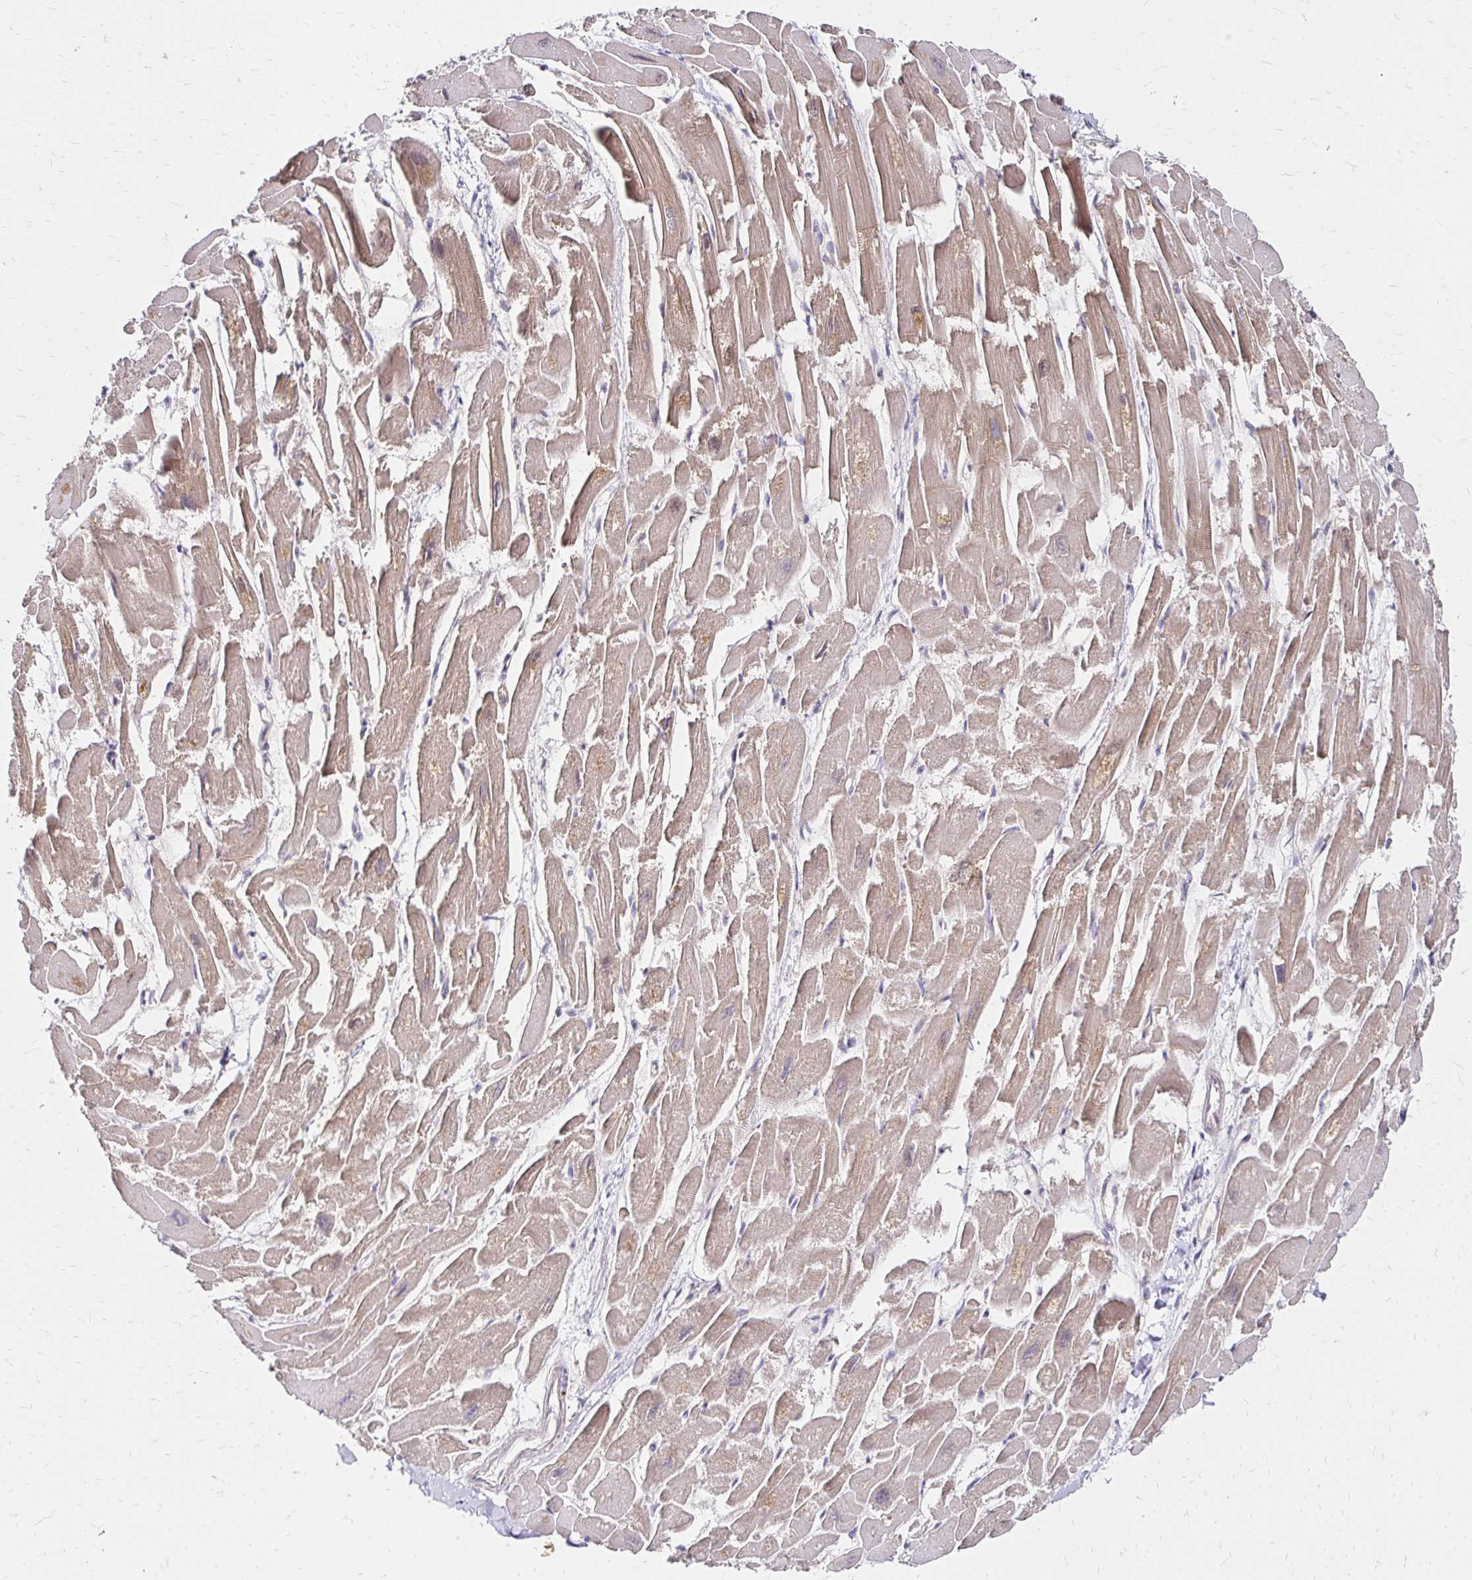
{"staining": {"intensity": "moderate", "quantity": ">75%", "location": "cytoplasmic/membranous"}, "tissue": "heart muscle", "cell_type": "Cardiomyocytes", "image_type": "normal", "snomed": [{"axis": "morphology", "description": "Normal tissue, NOS"}, {"axis": "topography", "description": "Heart"}], "caption": "The photomicrograph demonstrates a brown stain indicating the presence of a protein in the cytoplasmic/membranous of cardiomyocytes in heart muscle. (Brightfield microscopy of DAB IHC at high magnification).", "gene": "ZW10", "patient": {"sex": "male", "age": 54}}